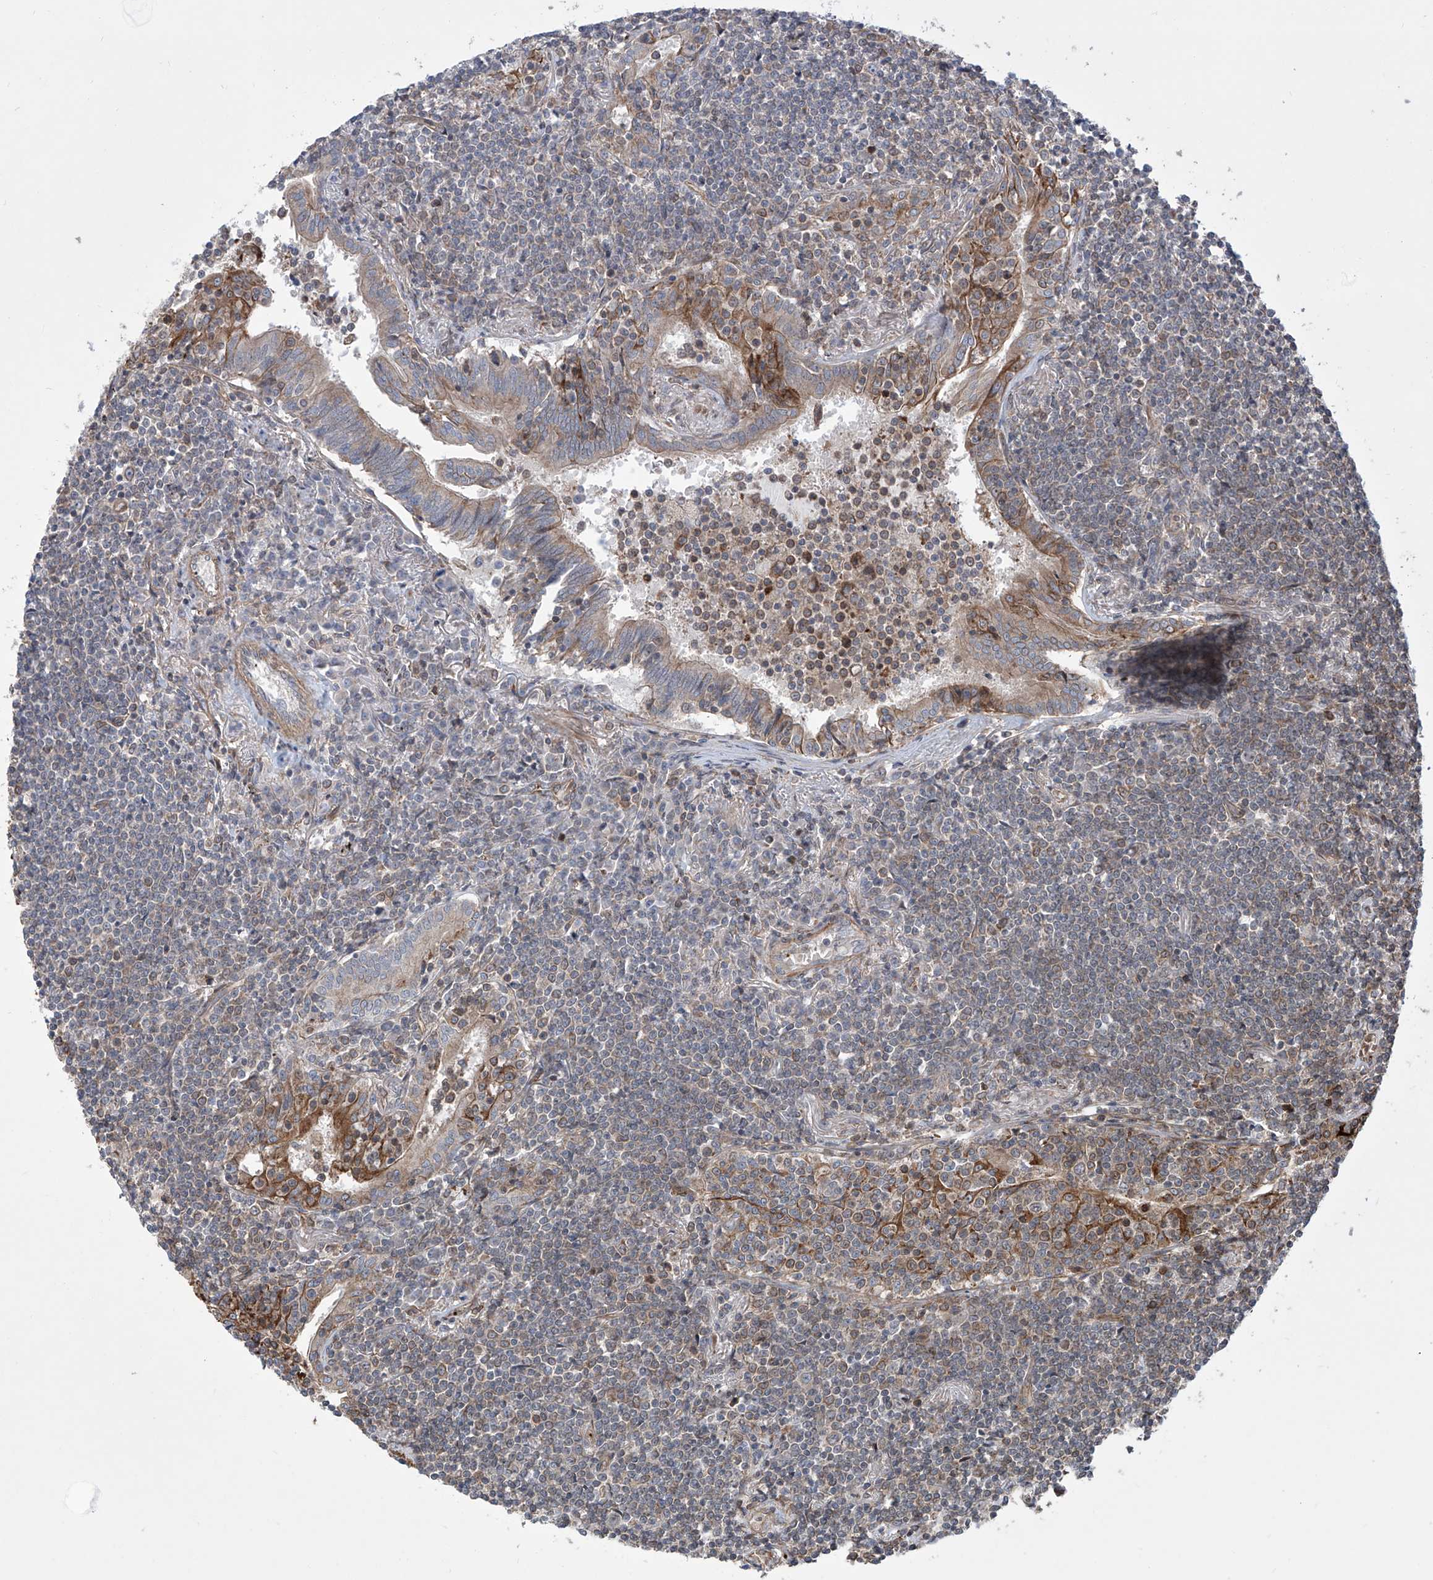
{"staining": {"intensity": "negative", "quantity": "none", "location": "none"}, "tissue": "lymphoma", "cell_type": "Tumor cells", "image_type": "cancer", "snomed": [{"axis": "morphology", "description": "Malignant lymphoma, non-Hodgkin's type, Low grade"}, {"axis": "topography", "description": "Lung"}], "caption": "Tumor cells show no significant protein positivity in malignant lymphoma, non-Hodgkin's type (low-grade).", "gene": "APAF1", "patient": {"sex": "female", "age": 71}}